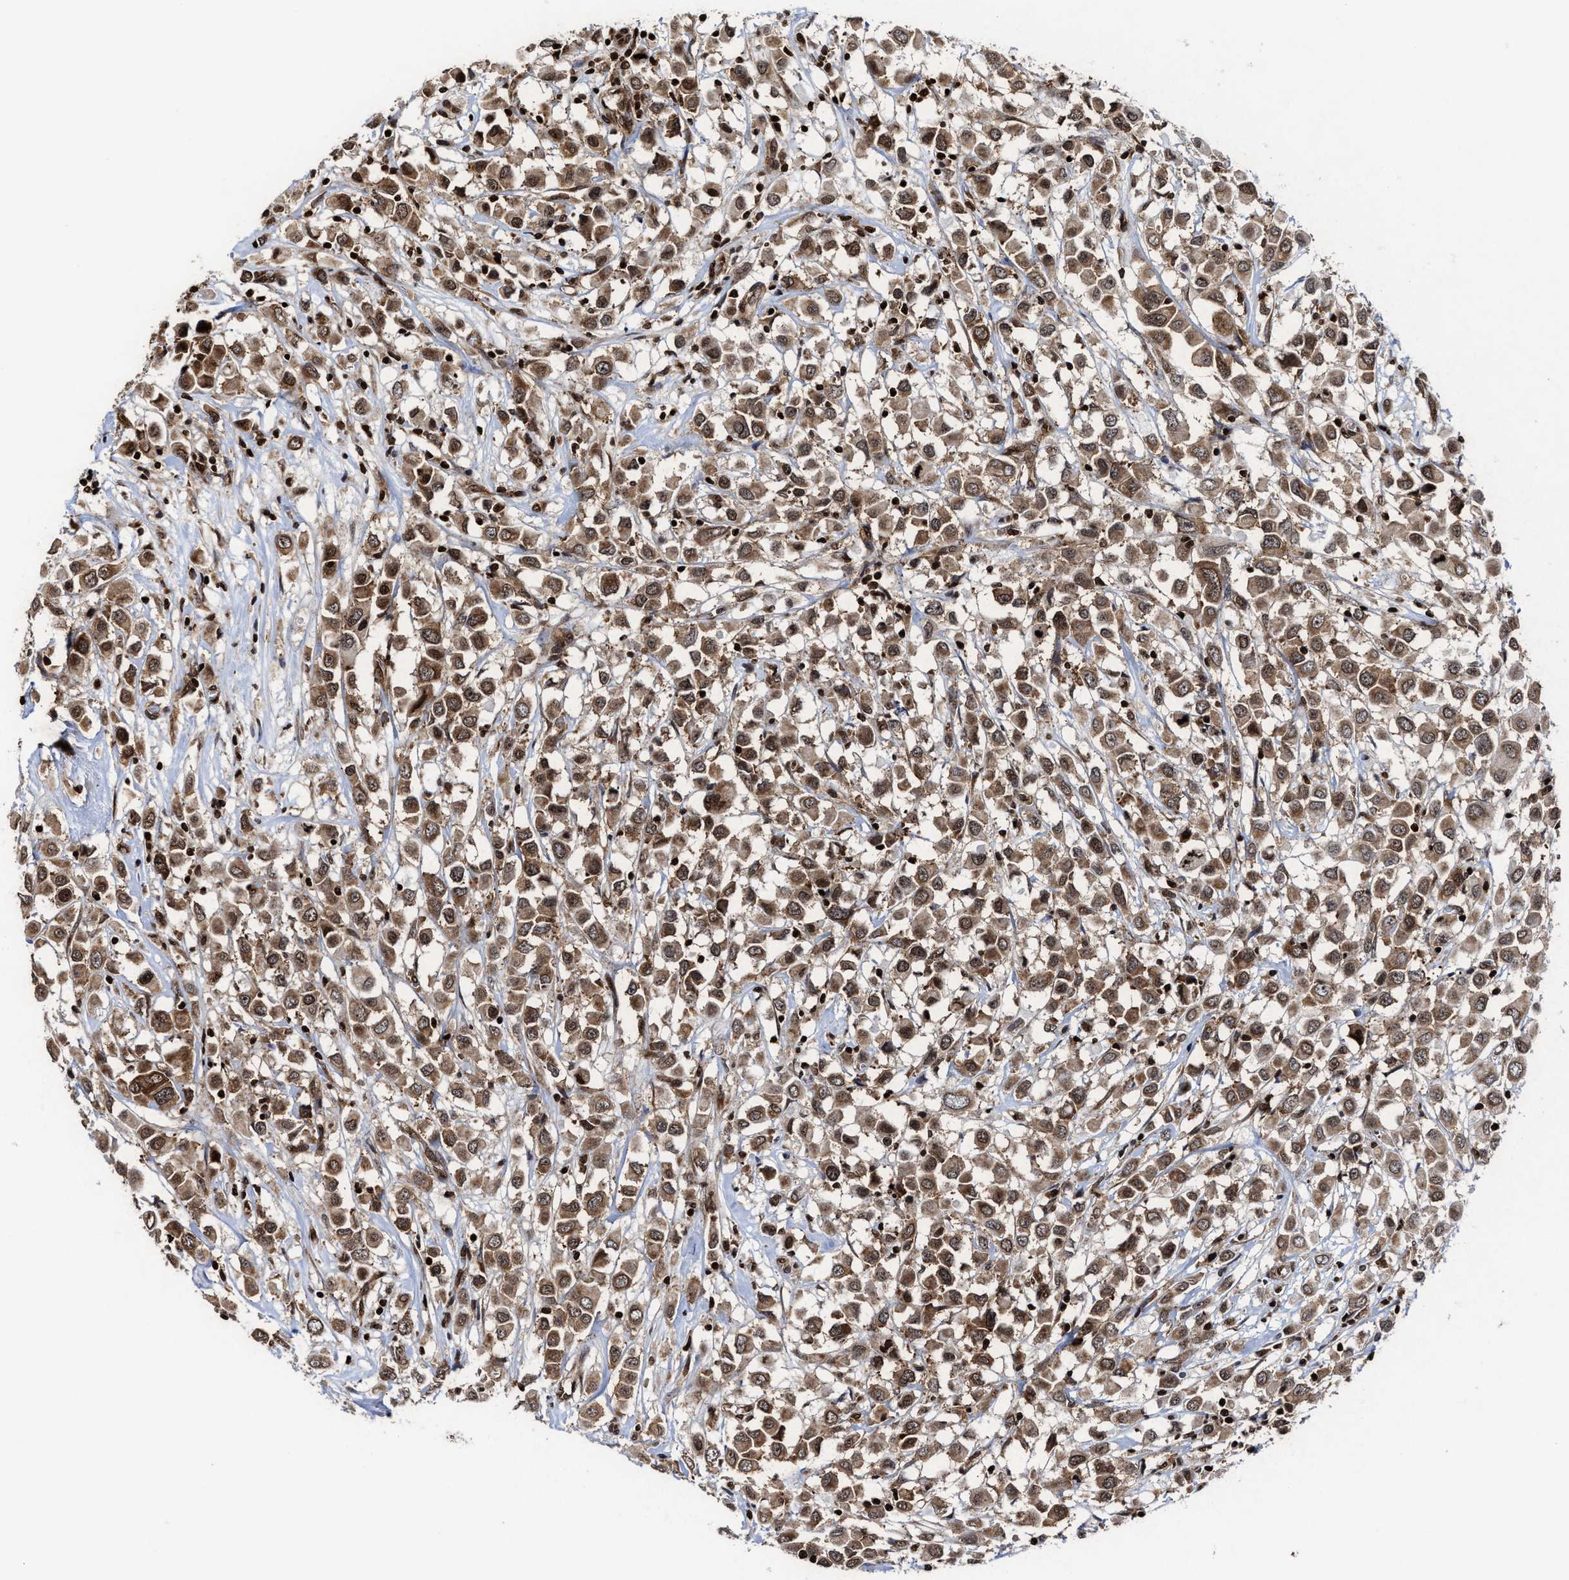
{"staining": {"intensity": "moderate", "quantity": ">75%", "location": "cytoplasmic/membranous,nuclear"}, "tissue": "breast cancer", "cell_type": "Tumor cells", "image_type": "cancer", "snomed": [{"axis": "morphology", "description": "Duct carcinoma"}, {"axis": "topography", "description": "Breast"}], "caption": "The photomicrograph exhibits staining of infiltrating ductal carcinoma (breast), revealing moderate cytoplasmic/membranous and nuclear protein positivity (brown color) within tumor cells.", "gene": "ALYREF", "patient": {"sex": "female", "age": 61}}